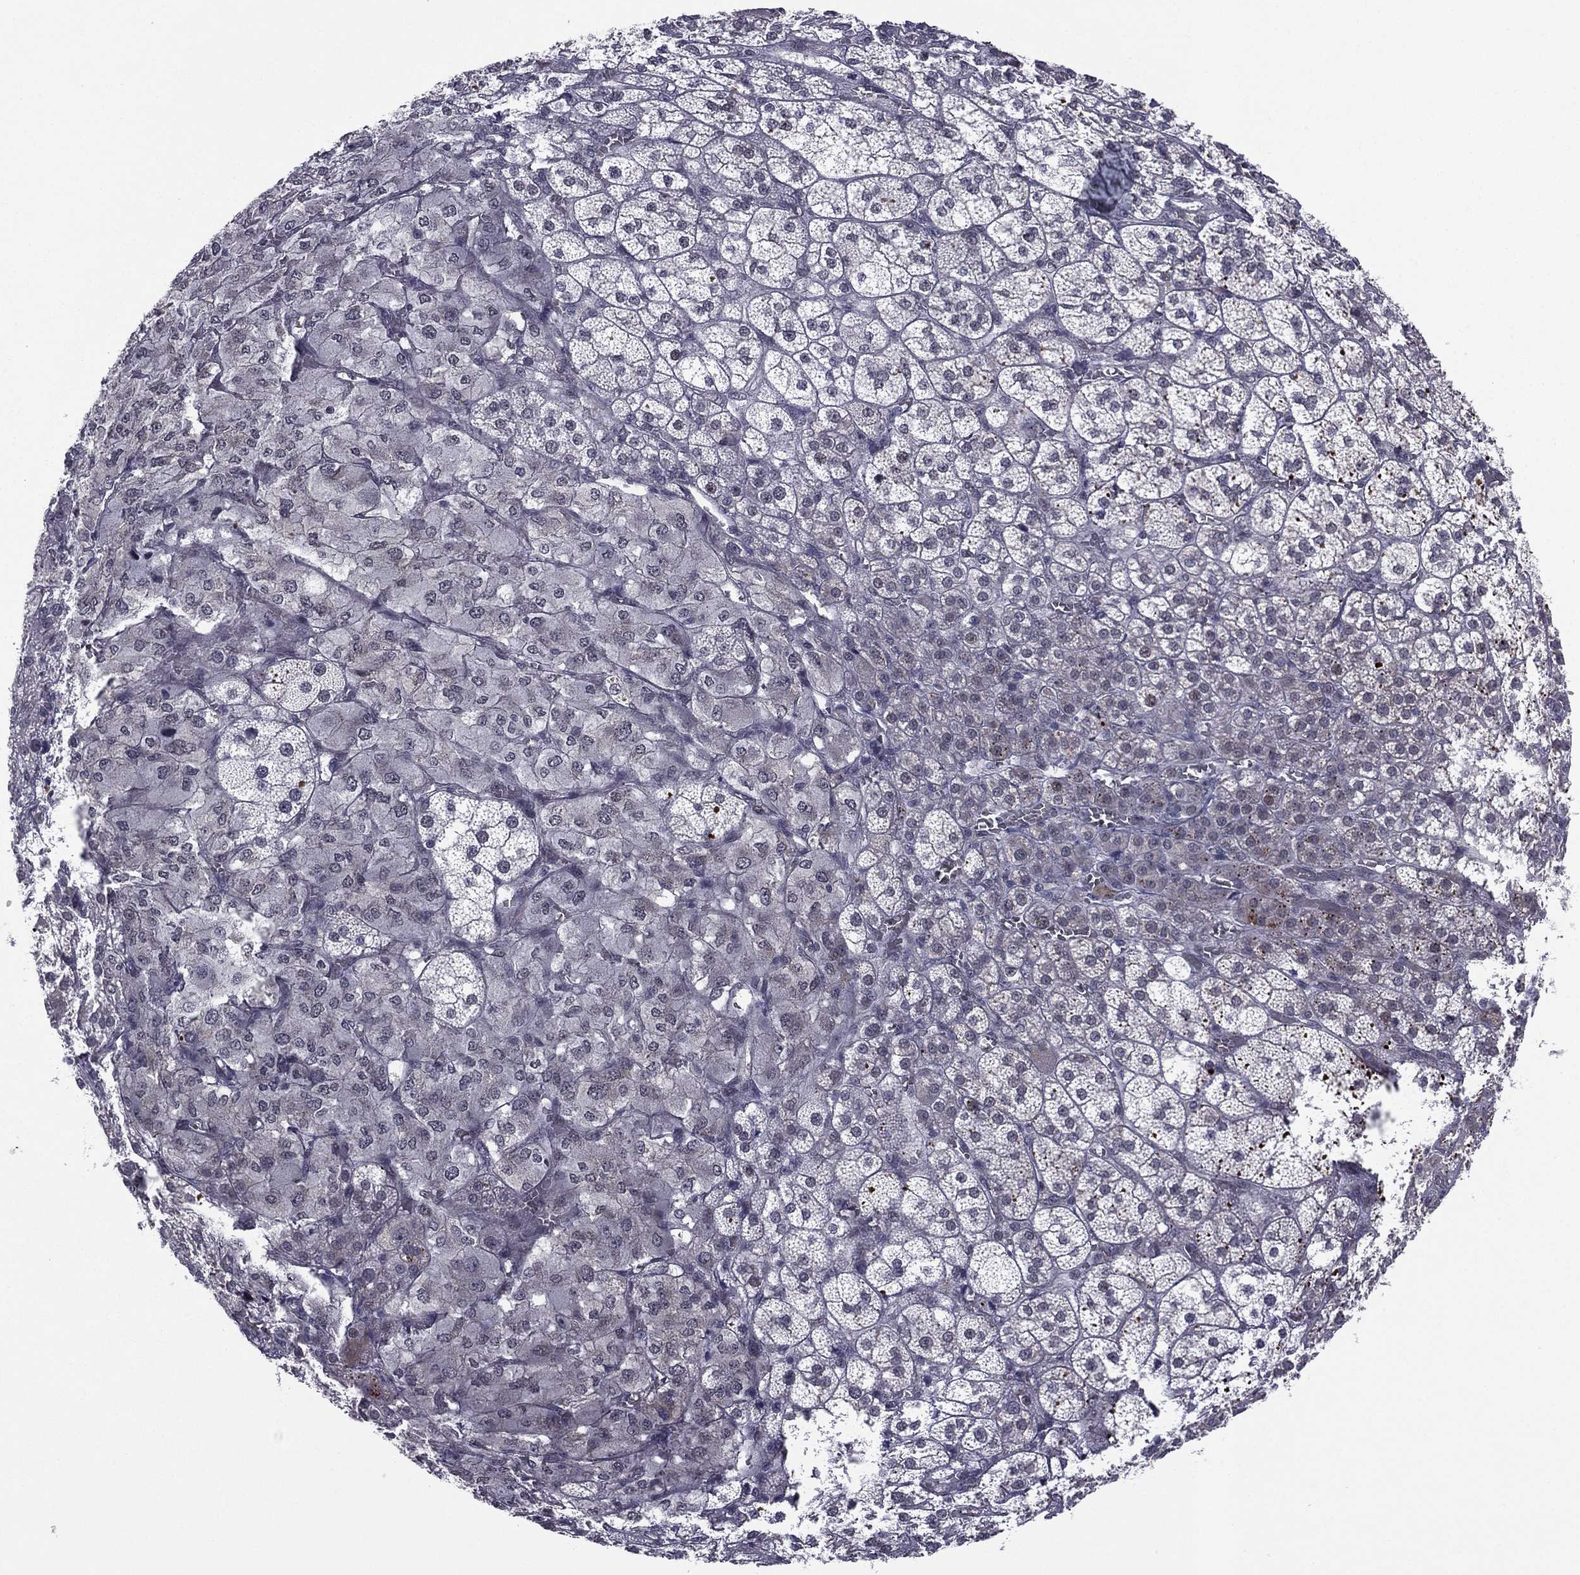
{"staining": {"intensity": "negative", "quantity": "none", "location": "none"}, "tissue": "adrenal gland", "cell_type": "Glandular cells", "image_type": "normal", "snomed": [{"axis": "morphology", "description": "Normal tissue, NOS"}, {"axis": "topography", "description": "Adrenal gland"}], "caption": "Immunohistochemistry (IHC) histopathology image of benign adrenal gland stained for a protein (brown), which displays no expression in glandular cells.", "gene": "ACTRT2", "patient": {"sex": "female", "age": 60}}